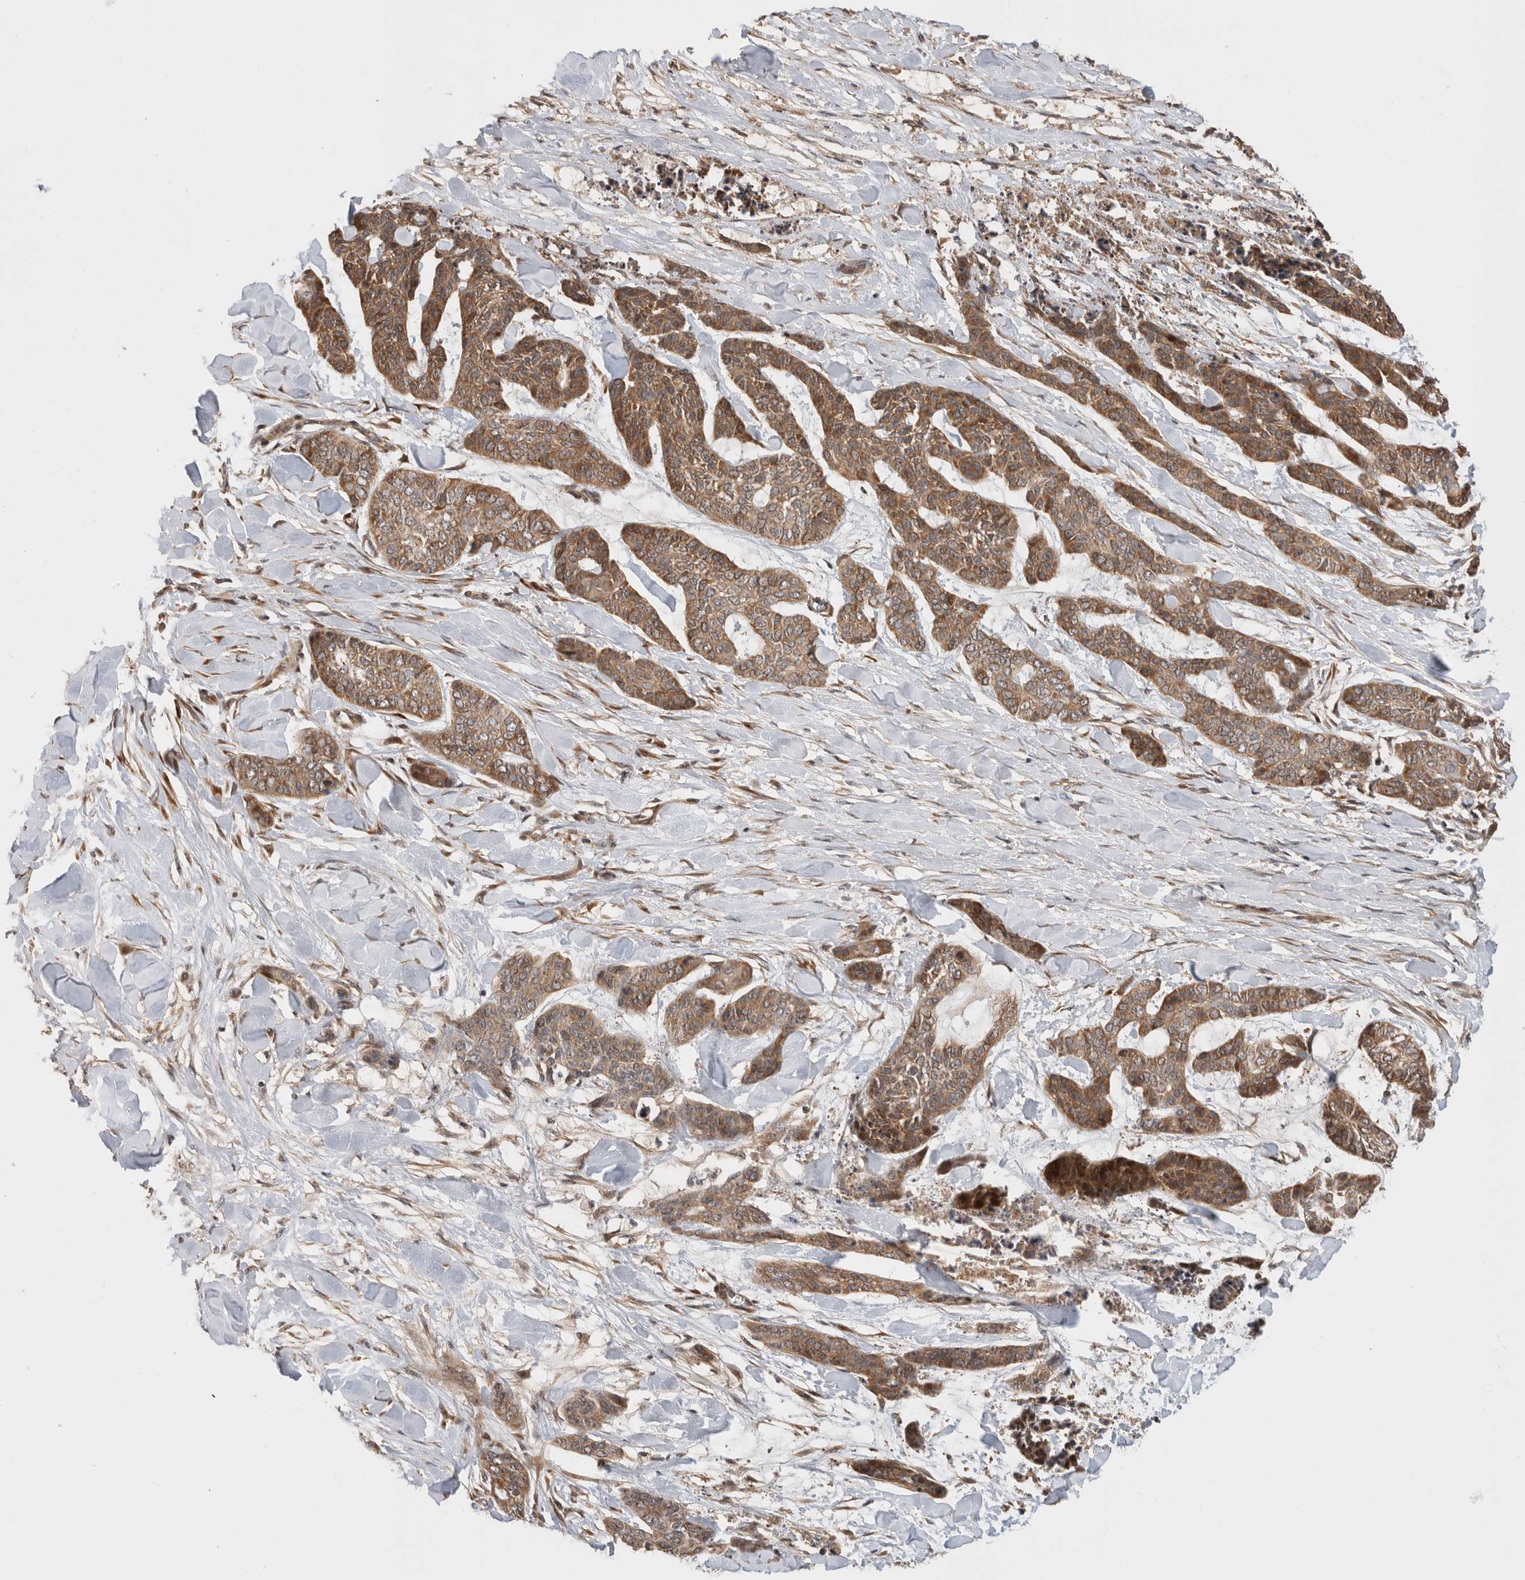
{"staining": {"intensity": "moderate", "quantity": ">75%", "location": "cytoplasmic/membranous"}, "tissue": "skin cancer", "cell_type": "Tumor cells", "image_type": "cancer", "snomed": [{"axis": "morphology", "description": "Basal cell carcinoma"}, {"axis": "topography", "description": "Skin"}], "caption": "Tumor cells demonstrate moderate cytoplasmic/membranous positivity in about >75% of cells in basal cell carcinoma (skin).", "gene": "PCDHB15", "patient": {"sex": "female", "age": 64}}